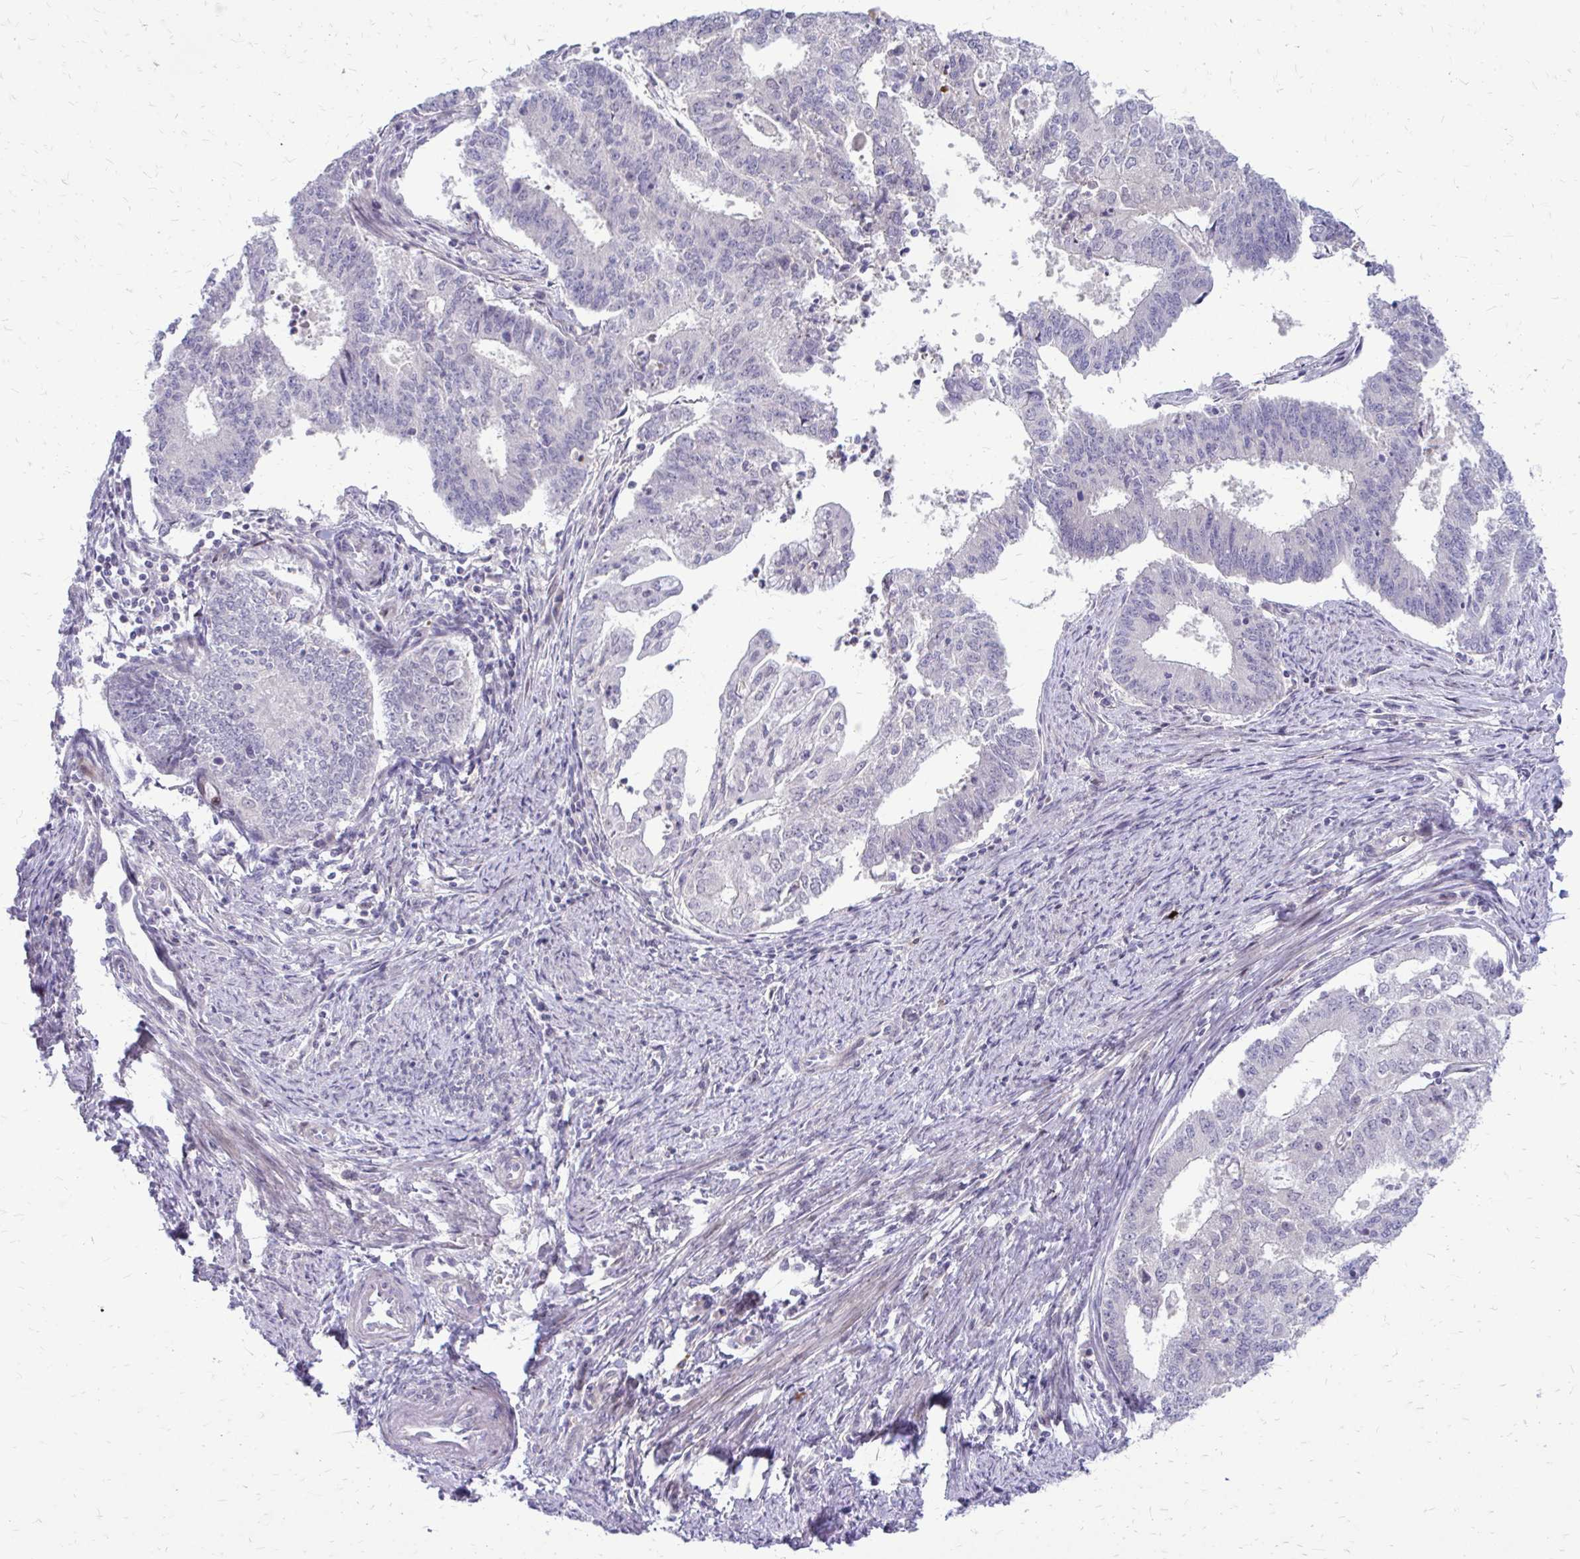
{"staining": {"intensity": "negative", "quantity": "none", "location": "none"}, "tissue": "endometrial cancer", "cell_type": "Tumor cells", "image_type": "cancer", "snomed": [{"axis": "morphology", "description": "Adenocarcinoma, NOS"}, {"axis": "topography", "description": "Endometrium"}], "caption": "An image of endometrial cancer (adenocarcinoma) stained for a protein demonstrates no brown staining in tumor cells.", "gene": "PPDPFL", "patient": {"sex": "female", "age": 61}}